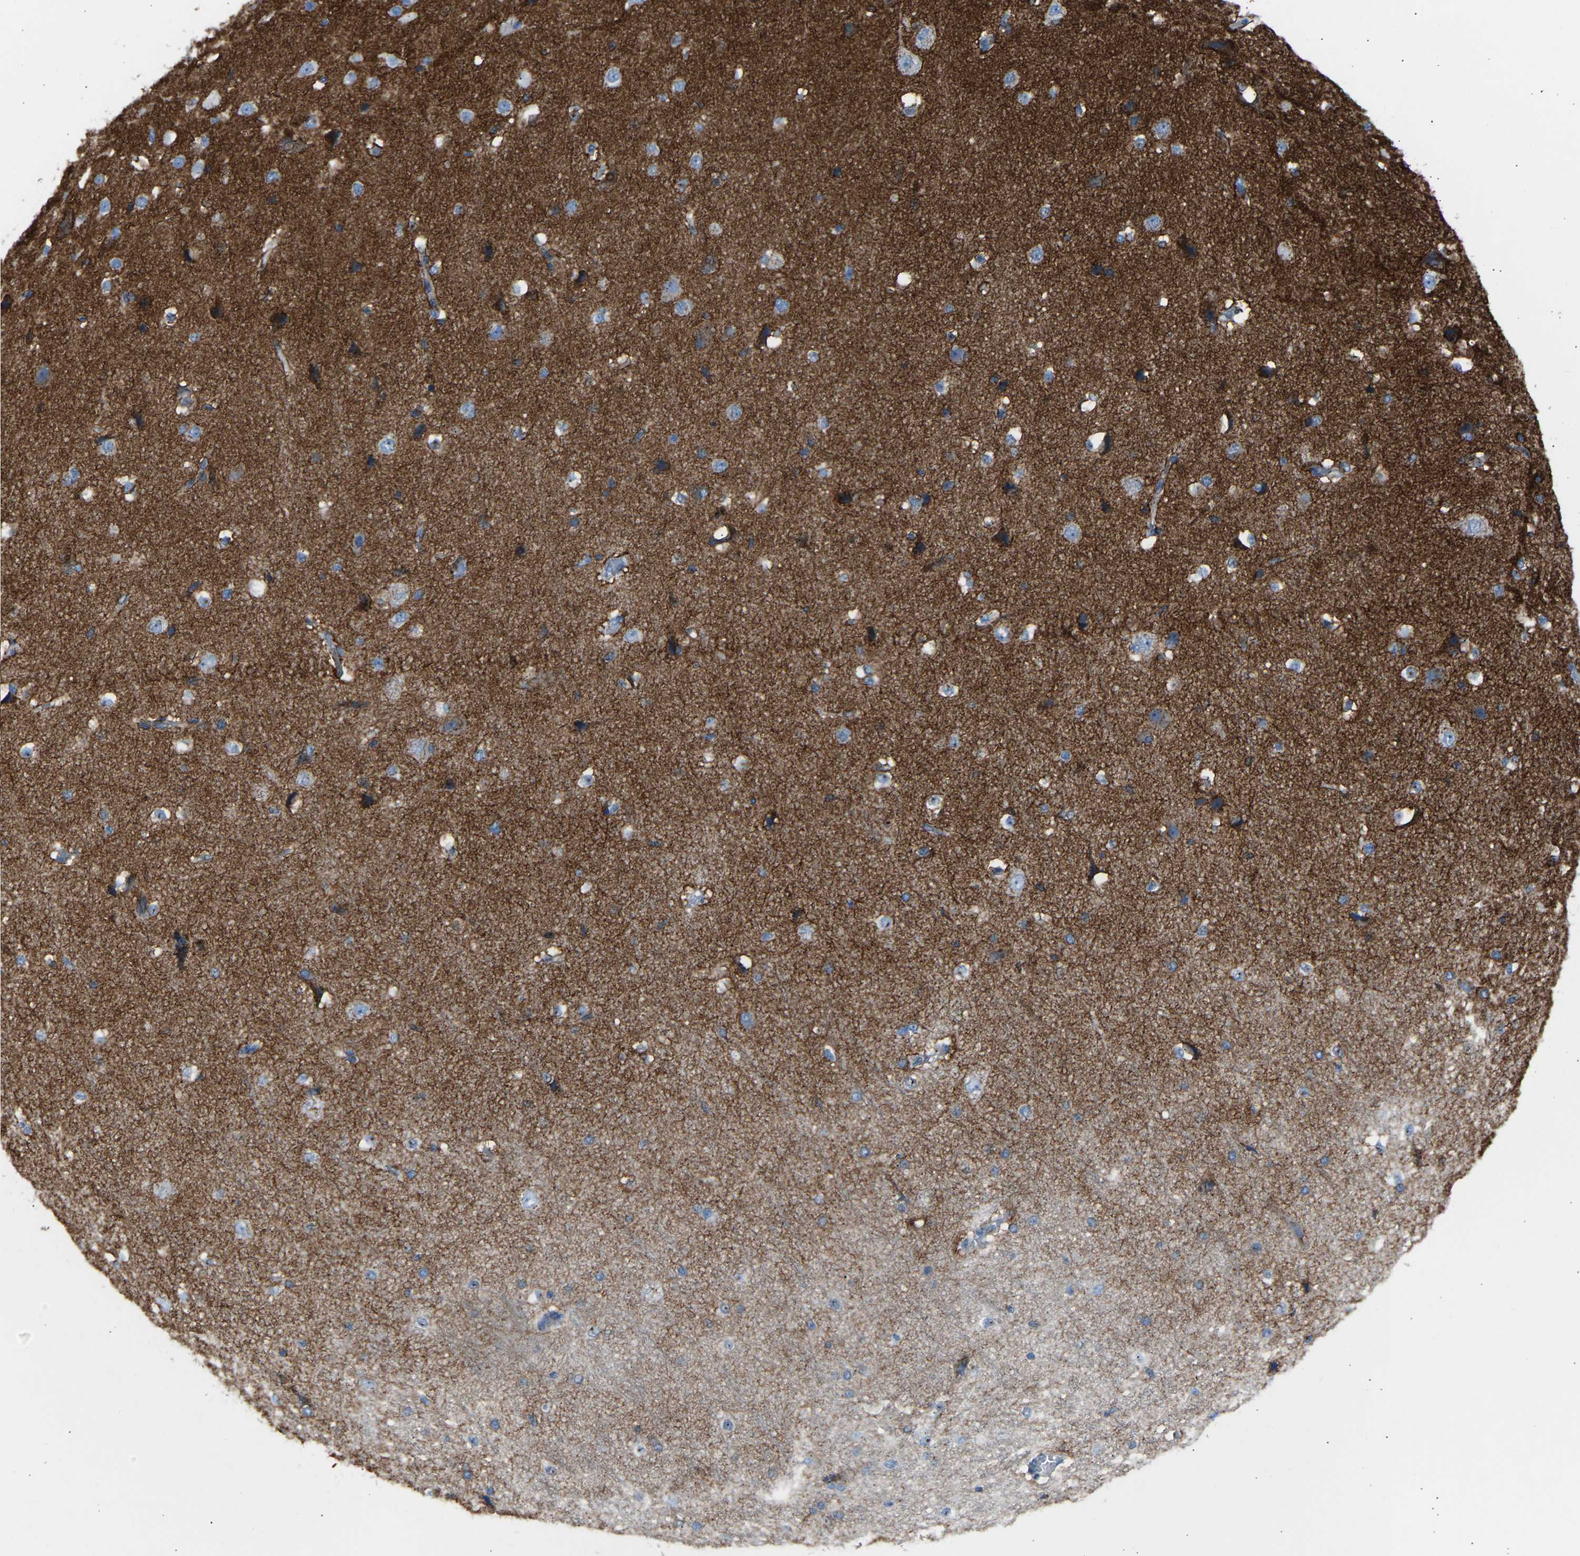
{"staining": {"intensity": "moderate", "quantity": ">75%", "location": "cytoplasmic/membranous"}, "tissue": "cerebral cortex", "cell_type": "Endothelial cells", "image_type": "normal", "snomed": [{"axis": "morphology", "description": "Normal tissue, NOS"}, {"axis": "morphology", "description": "Developmental malformation"}, {"axis": "topography", "description": "Cerebral cortex"}], "caption": "Immunohistochemistry (IHC) staining of unremarkable cerebral cortex, which demonstrates medium levels of moderate cytoplasmic/membranous staining in approximately >75% of endothelial cells indicating moderate cytoplasmic/membranous protein staining. The staining was performed using DAB (3,3'-diaminobenzidine) (brown) for protein detection and nuclei were counterstained in hematoxylin (blue).", "gene": "CYREN", "patient": {"sex": "female", "age": 30}}